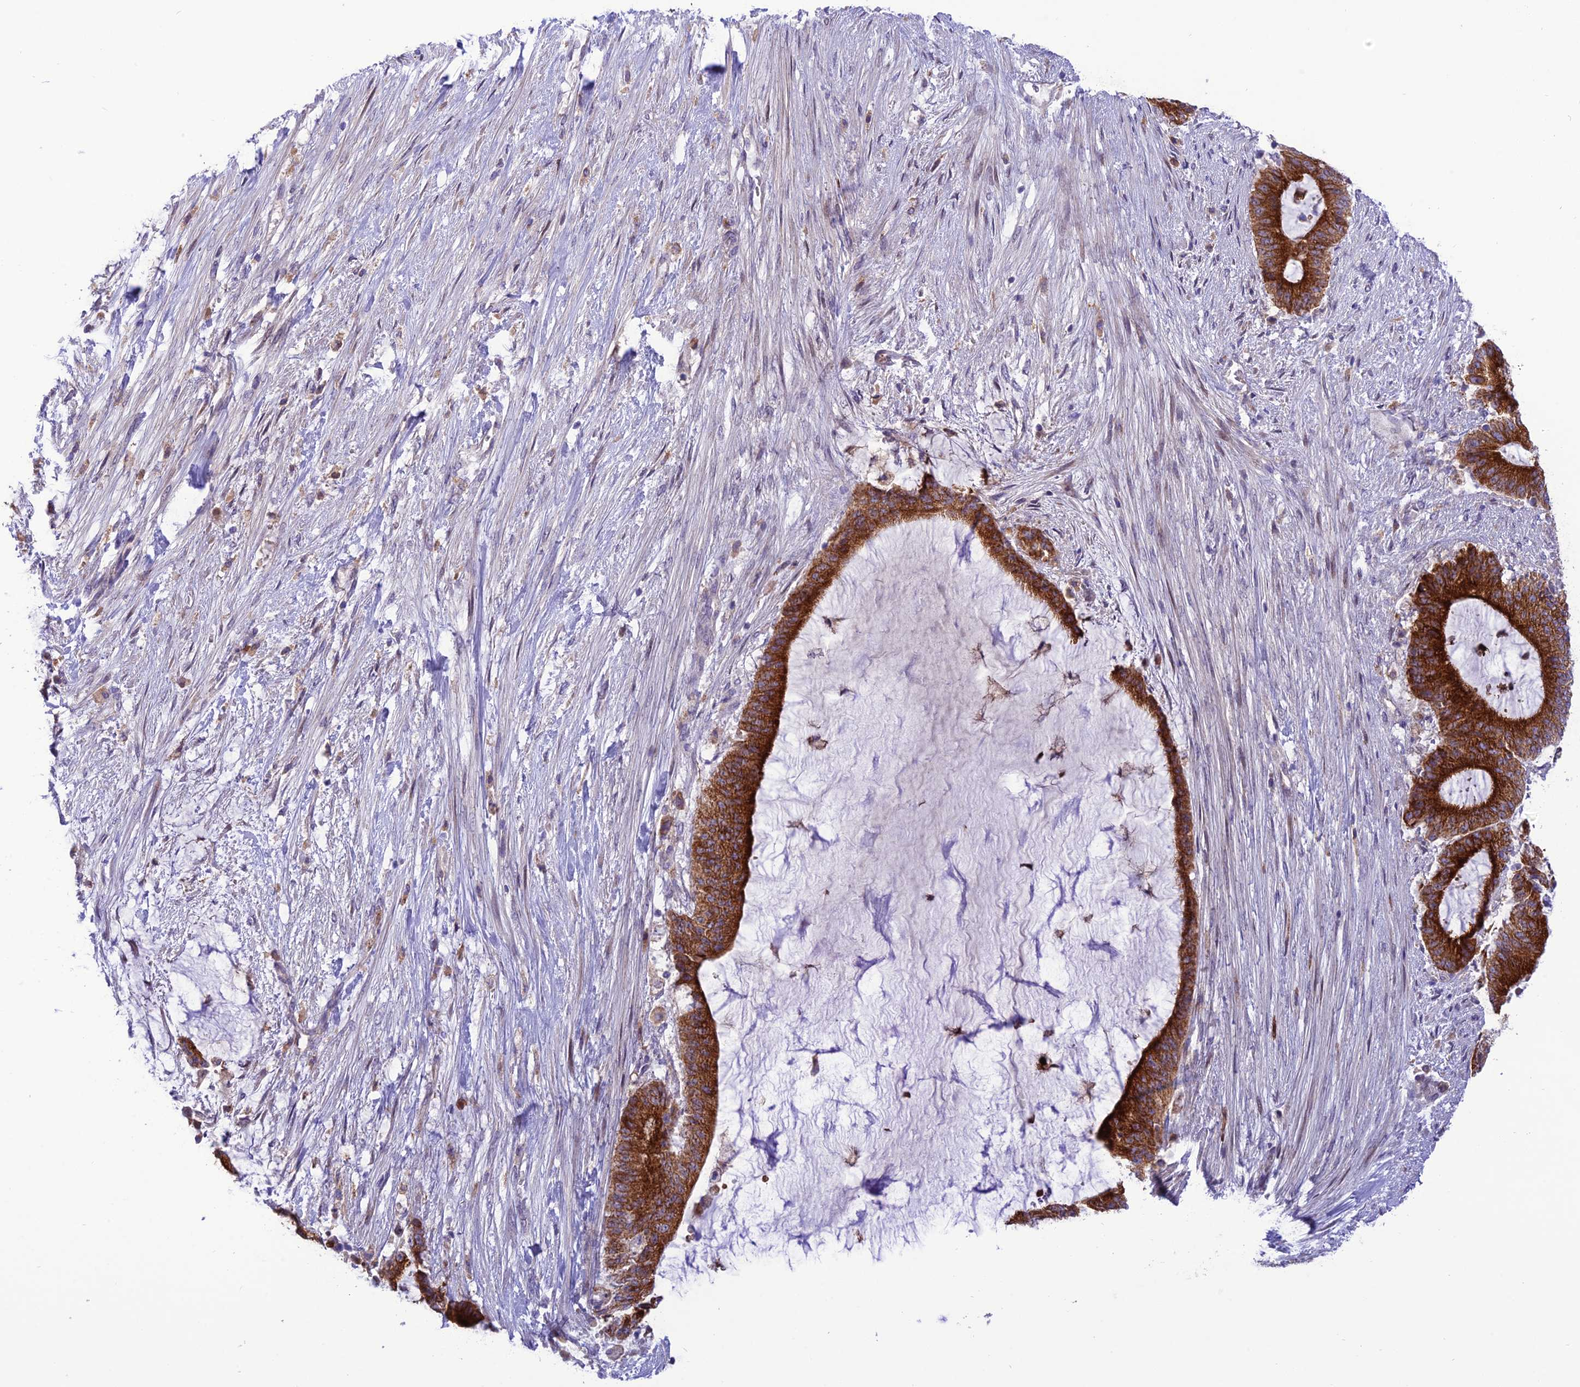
{"staining": {"intensity": "strong", "quantity": ">75%", "location": "cytoplasmic/membranous"}, "tissue": "liver cancer", "cell_type": "Tumor cells", "image_type": "cancer", "snomed": [{"axis": "morphology", "description": "Normal tissue, NOS"}, {"axis": "morphology", "description": "Cholangiocarcinoma"}, {"axis": "topography", "description": "Liver"}, {"axis": "topography", "description": "Peripheral nerve tissue"}], "caption": "Strong cytoplasmic/membranous protein expression is seen in about >75% of tumor cells in cholangiocarcinoma (liver).", "gene": "JMY", "patient": {"sex": "female", "age": 73}}